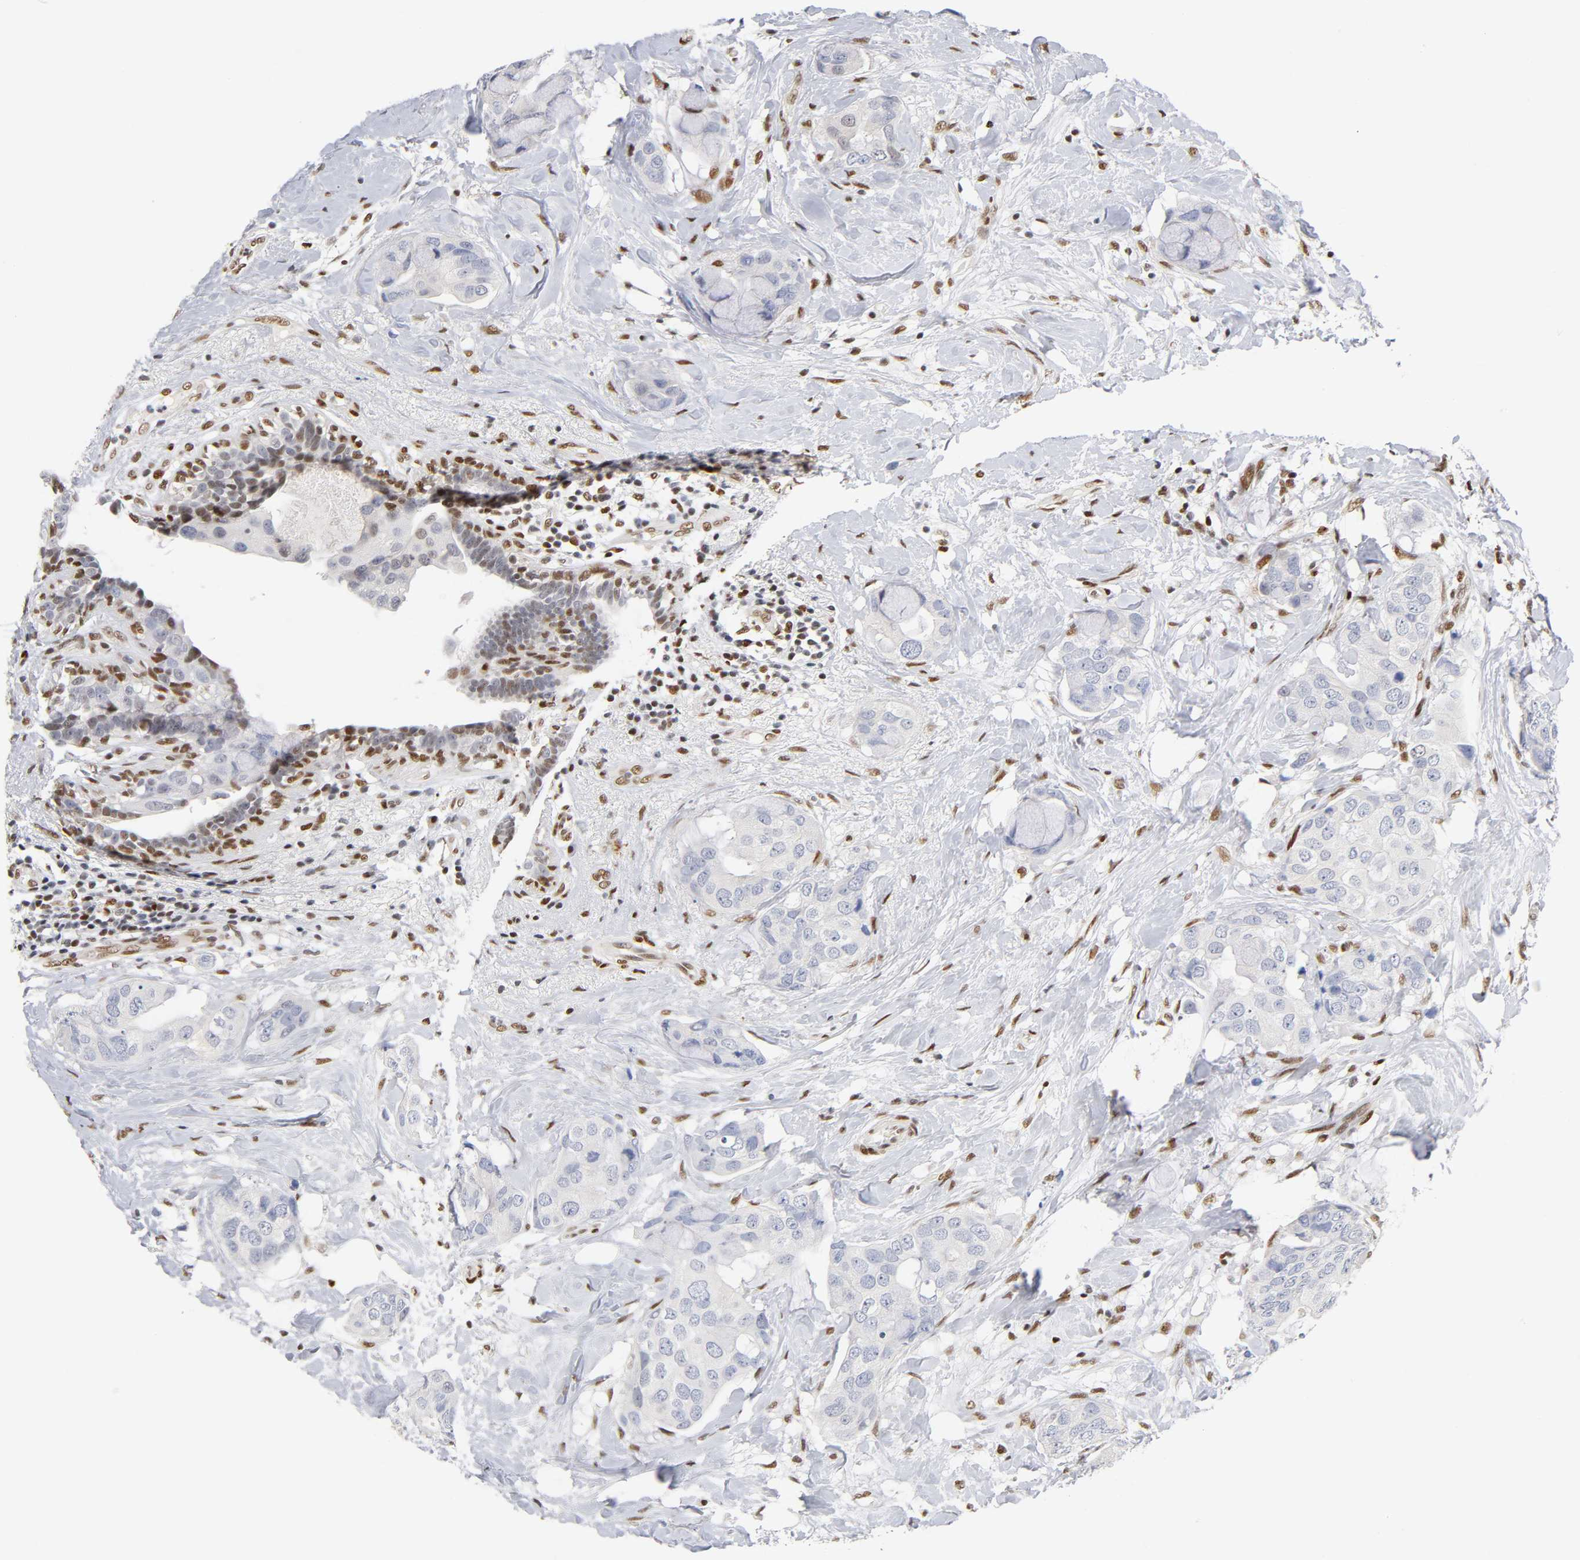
{"staining": {"intensity": "moderate", "quantity": "25%-75%", "location": "nuclear"}, "tissue": "breast cancer", "cell_type": "Tumor cells", "image_type": "cancer", "snomed": [{"axis": "morphology", "description": "Duct carcinoma"}, {"axis": "topography", "description": "Breast"}], "caption": "Immunohistochemistry micrograph of breast cancer (invasive ductal carcinoma) stained for a protein (brown), which exhibits medium levels of moderate nuclear positivity in approximately 25%-75% of tumor cells.", "gene": "NR3C1", "patient": {"sex": "female", "age": 40}}